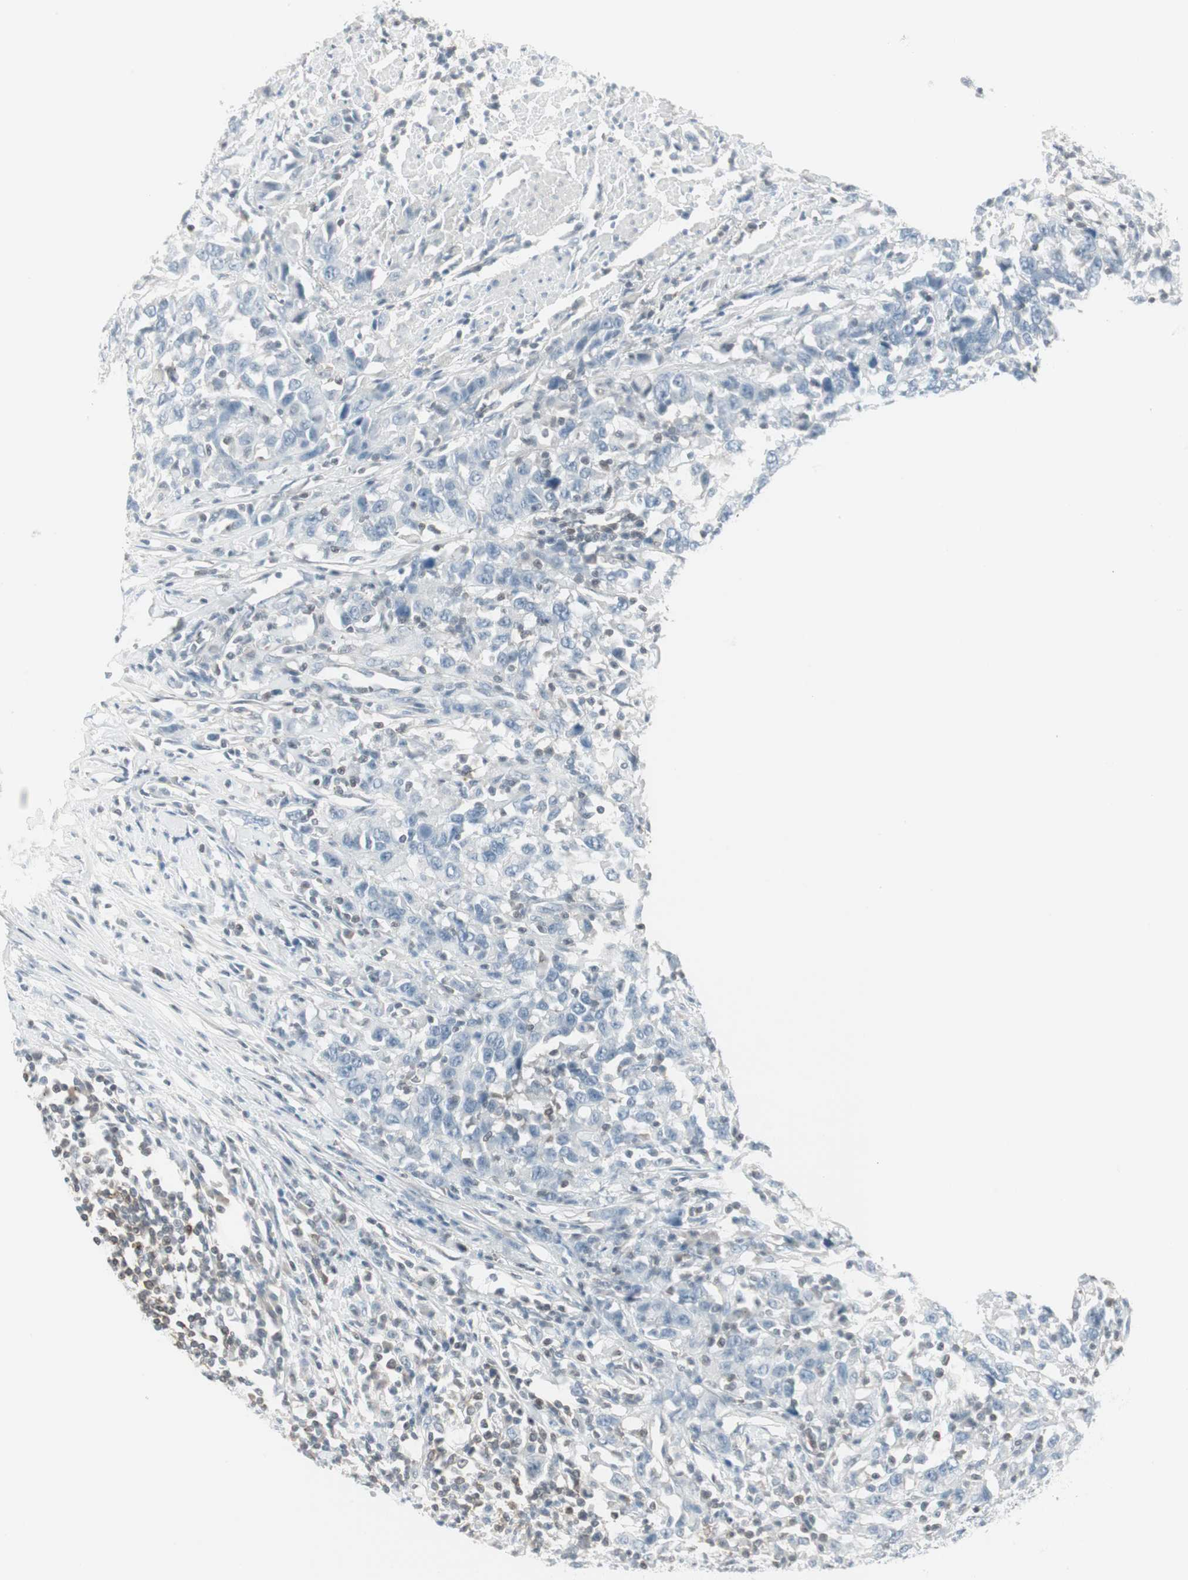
{"staining": {"intensity": "negative", "quantity": "none", "location": "none"}, "tissue": "urothelial cancer", "cell_type": "Tumor cells", "image_type": "cancer", "snomed": [{"axis": "morphology", "description": "Urothelial carcinoma, High grade"}, {"axis": "topography", "description": "Urinary bladder"}], "caption": "Urothelial cancer was stained to show a protein in brown. There is no significant staining in tumor cells.", "gene": "MAP4K1", "patient": {"sex": "male", "age": 61}}